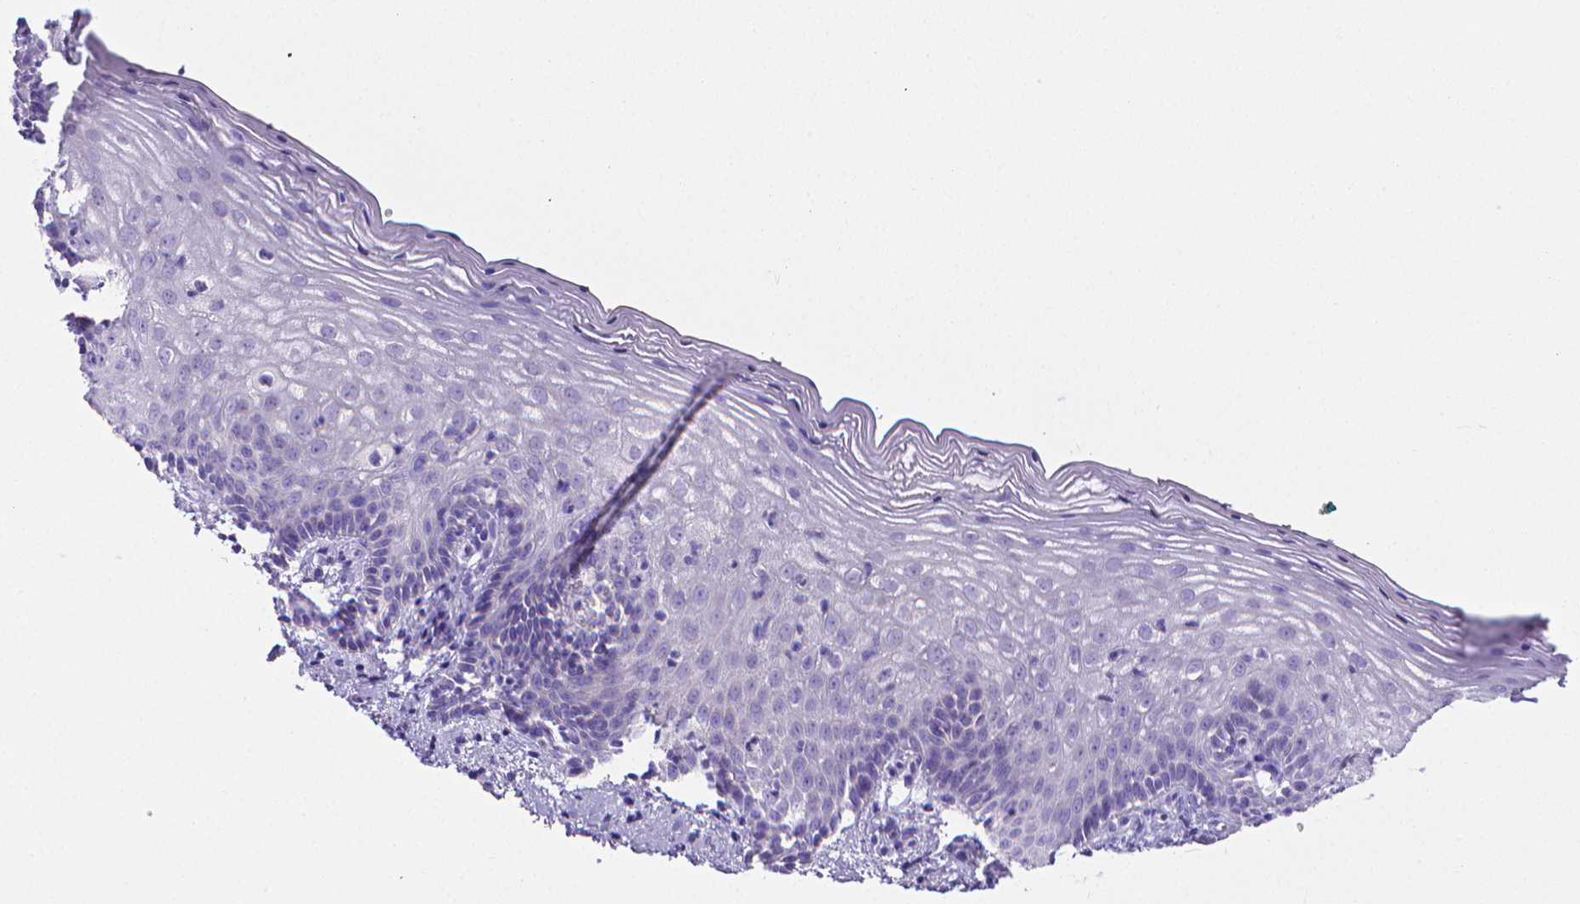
{"staining": {"intensity": "negative", "quantity": "none", "location": "none"}, "tissue": "vagina", "cell_type": "Squamous epithelial cells", "image_type": "normal", "snomed": [{"axis": "morphology", "description": "Normal tissue, NOS"}, {"axis": "topography", "description": "Vagina"}], "caption": "This photomicrograph is of unremarkable vagina stained with IHC to label a protein in brown with the nuclei are counter-stained blue. There is no positivity in squamous epithelial cells. The staining was performed using DAB to visualize the protein expression in brown, while the nuclei were stained in blue with hematoxylin (Magnification: 20x).", "gene": "MMP9", "patient": {"sex": "female", "age": 45}}